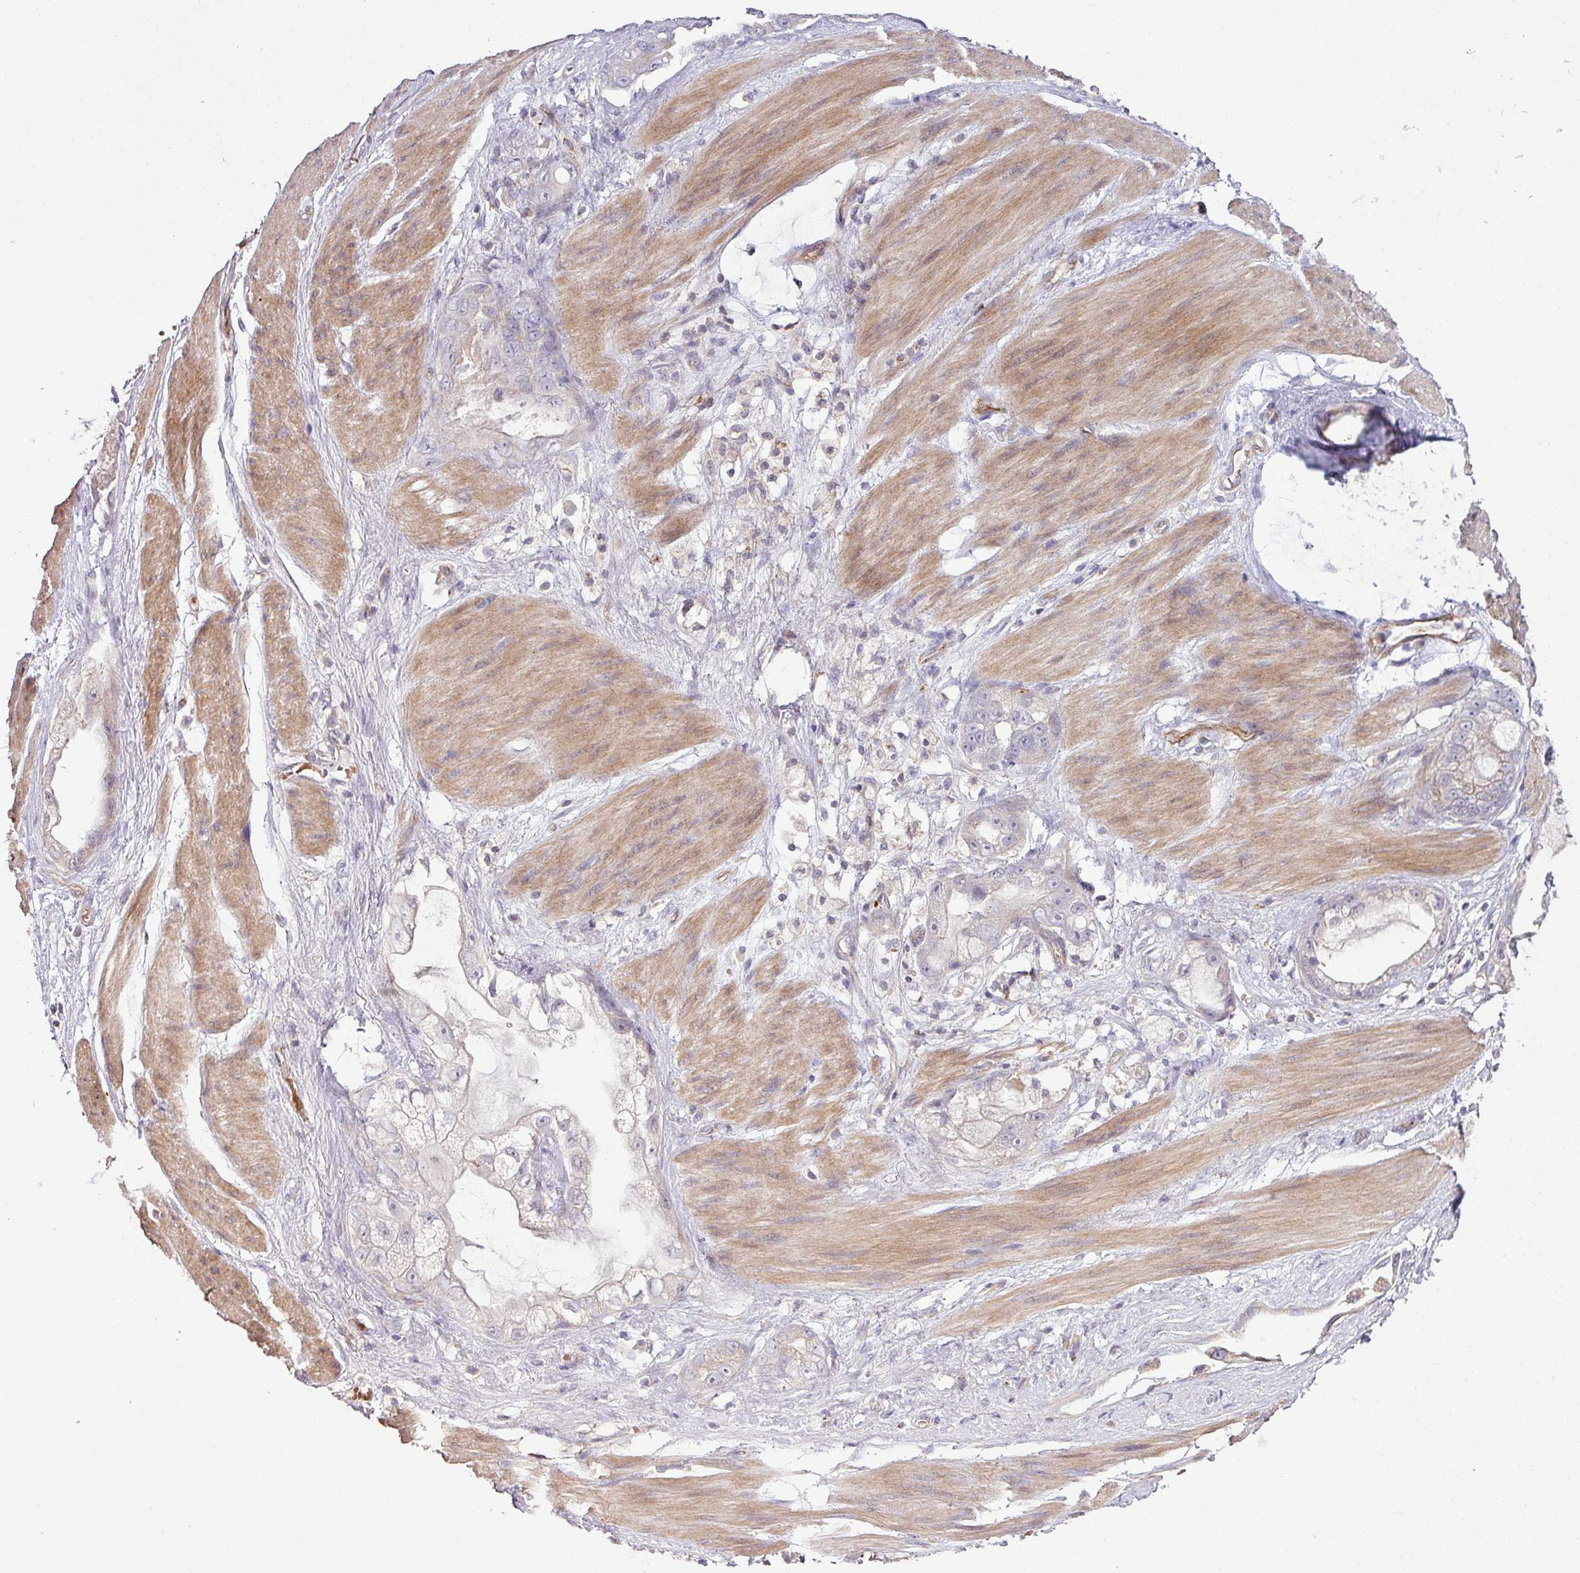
{"staining": {"intensity": "negative", "quantity": "none", "location": "none"}, "tissue": "stomach cancer", "cell_type": "Tumor cells", "image_type": "cancer", "snomed": [{"axis": "morphology", "description": "Adenocarcinoma, NOS"}, {"axis": "topography", "description": "Stomach"}], "caption": "Stomach cancer was stained to show a protein in brown. There is no significant staining in tumor cells.", "gene": "RPL23A", "patient": {"sex": "male", "age": 55}}